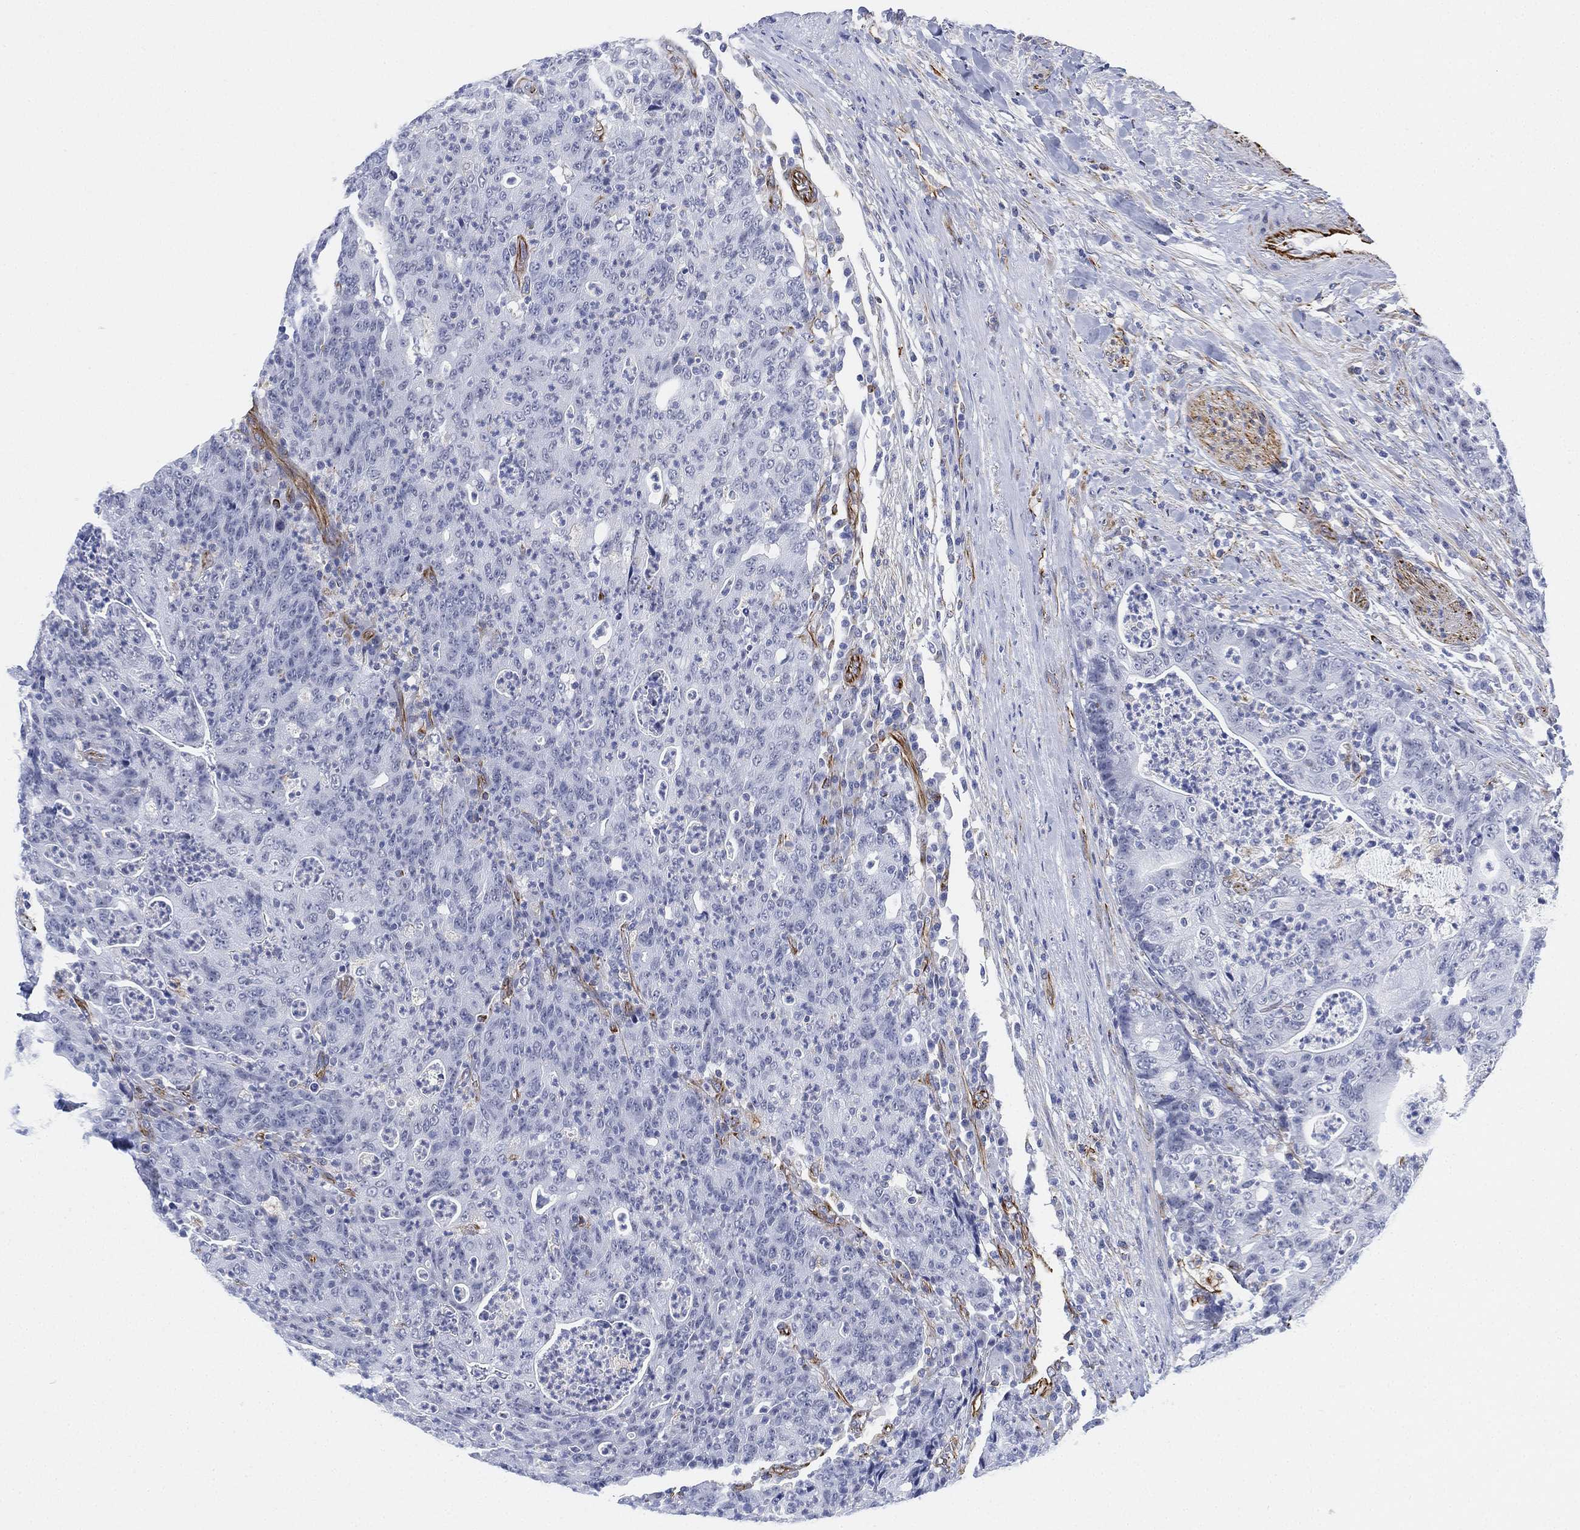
{"staining": {"intensity": "negative", "quantity": "none", "location": "none"}, "tissue": "colorectal cancer", "cell_type": "Tumor cells", "image_type": "cancer", "snomed": [{"axis": "morphology", "description": "Adenocarcinoma, NOS"}, {"axis": "topography", "description": "Colon"}], "caption": "A micrograph of colorectal adenocarcinoma stained for a protein shows no brown staining in tumor cells.", "gene": "PSKH2", "patient": {"sex": "male", "age": 70}}